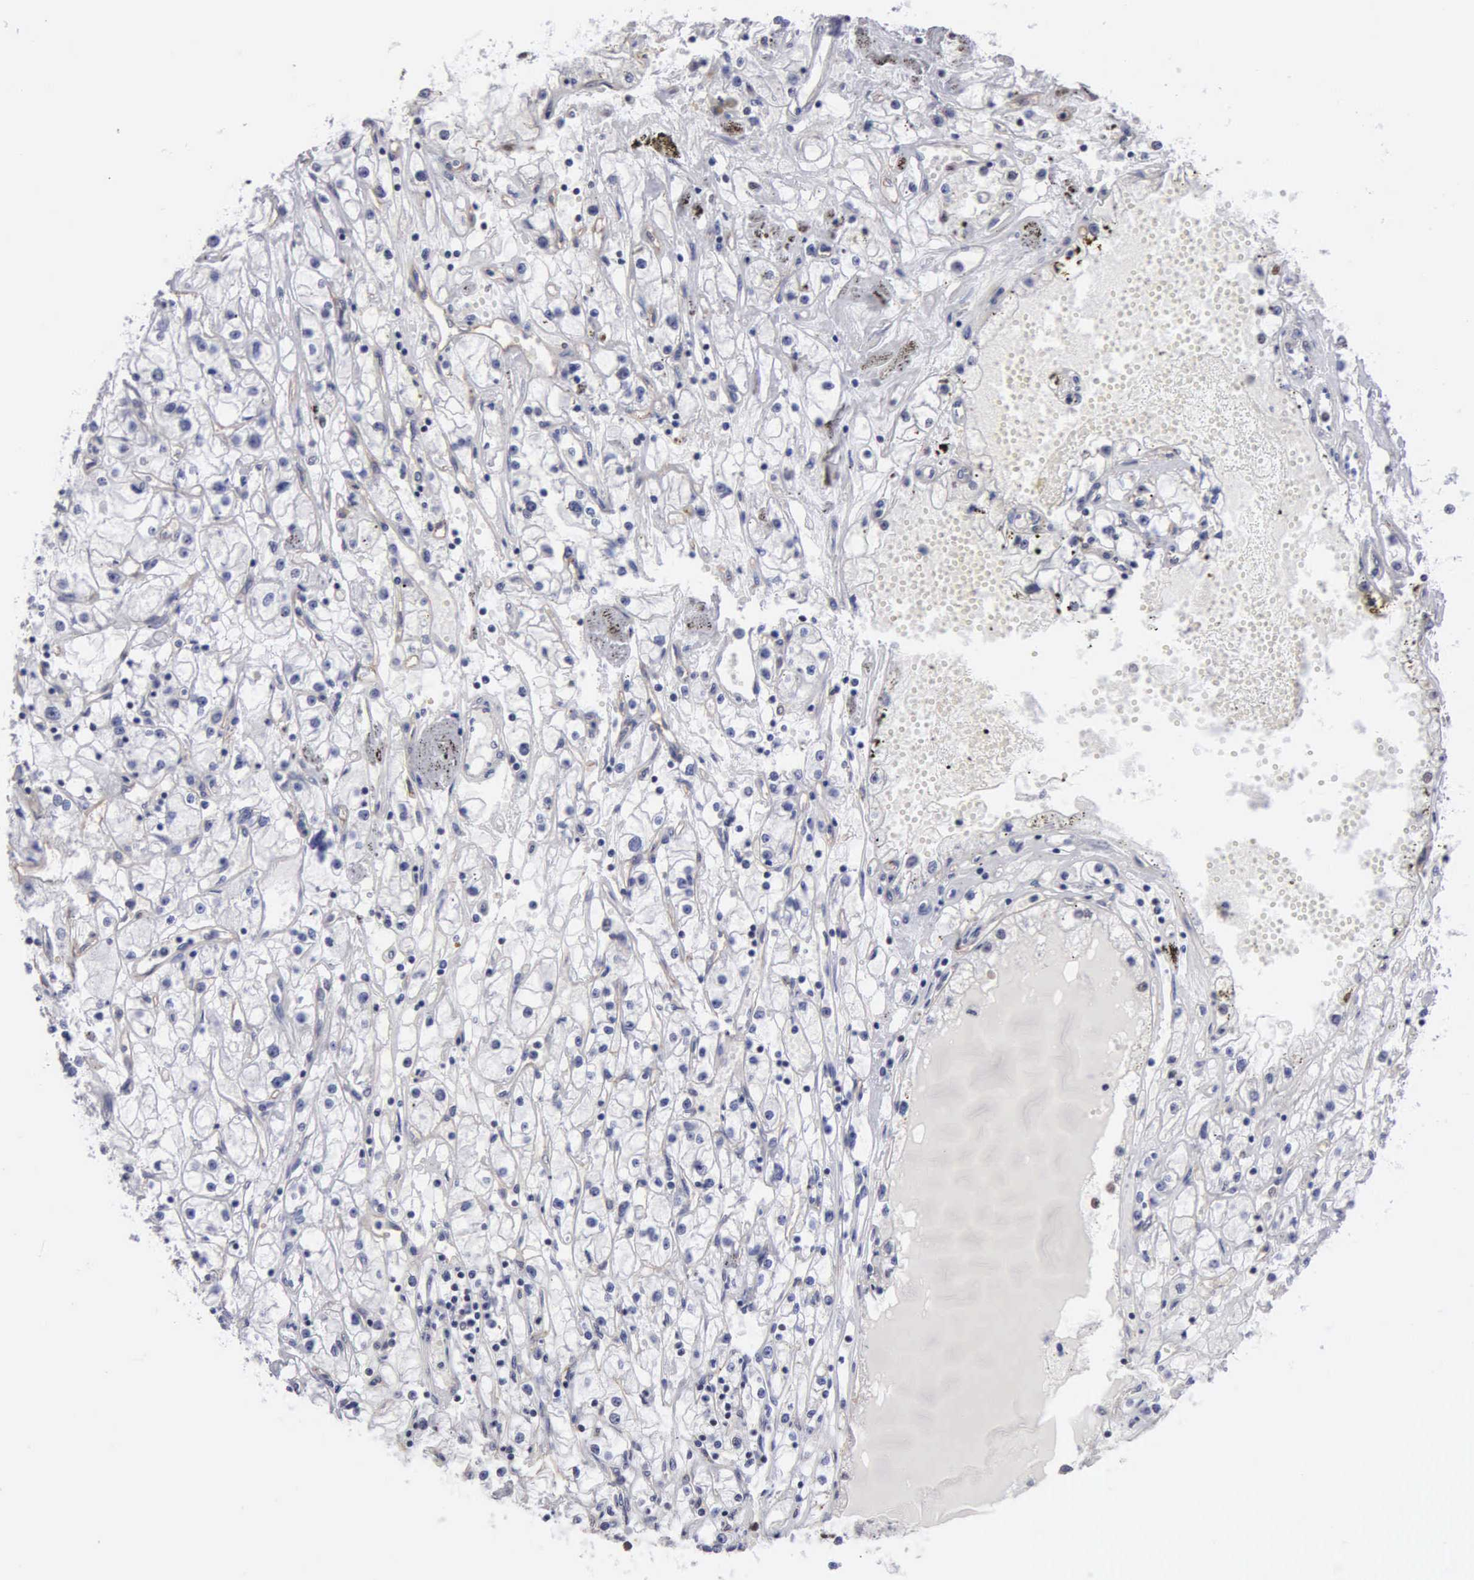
{"staining": {"intensity": "negative", "quantity": "none", "location": "none"}, "tissue": "renal cancer", "cell_type": "Tumor cells", "image_type": "cancer", "snomed": [{"axis": "morphology", "description": "Adenocarcinoma, NOS"}, {"axis": "topography", "description": "Kidney"}], "caption": "Tumor cells show no significant positivity in renal adenocarcinoma.", "gene": "CCNG1", "patient": {"sex": "male", "age": 56}}